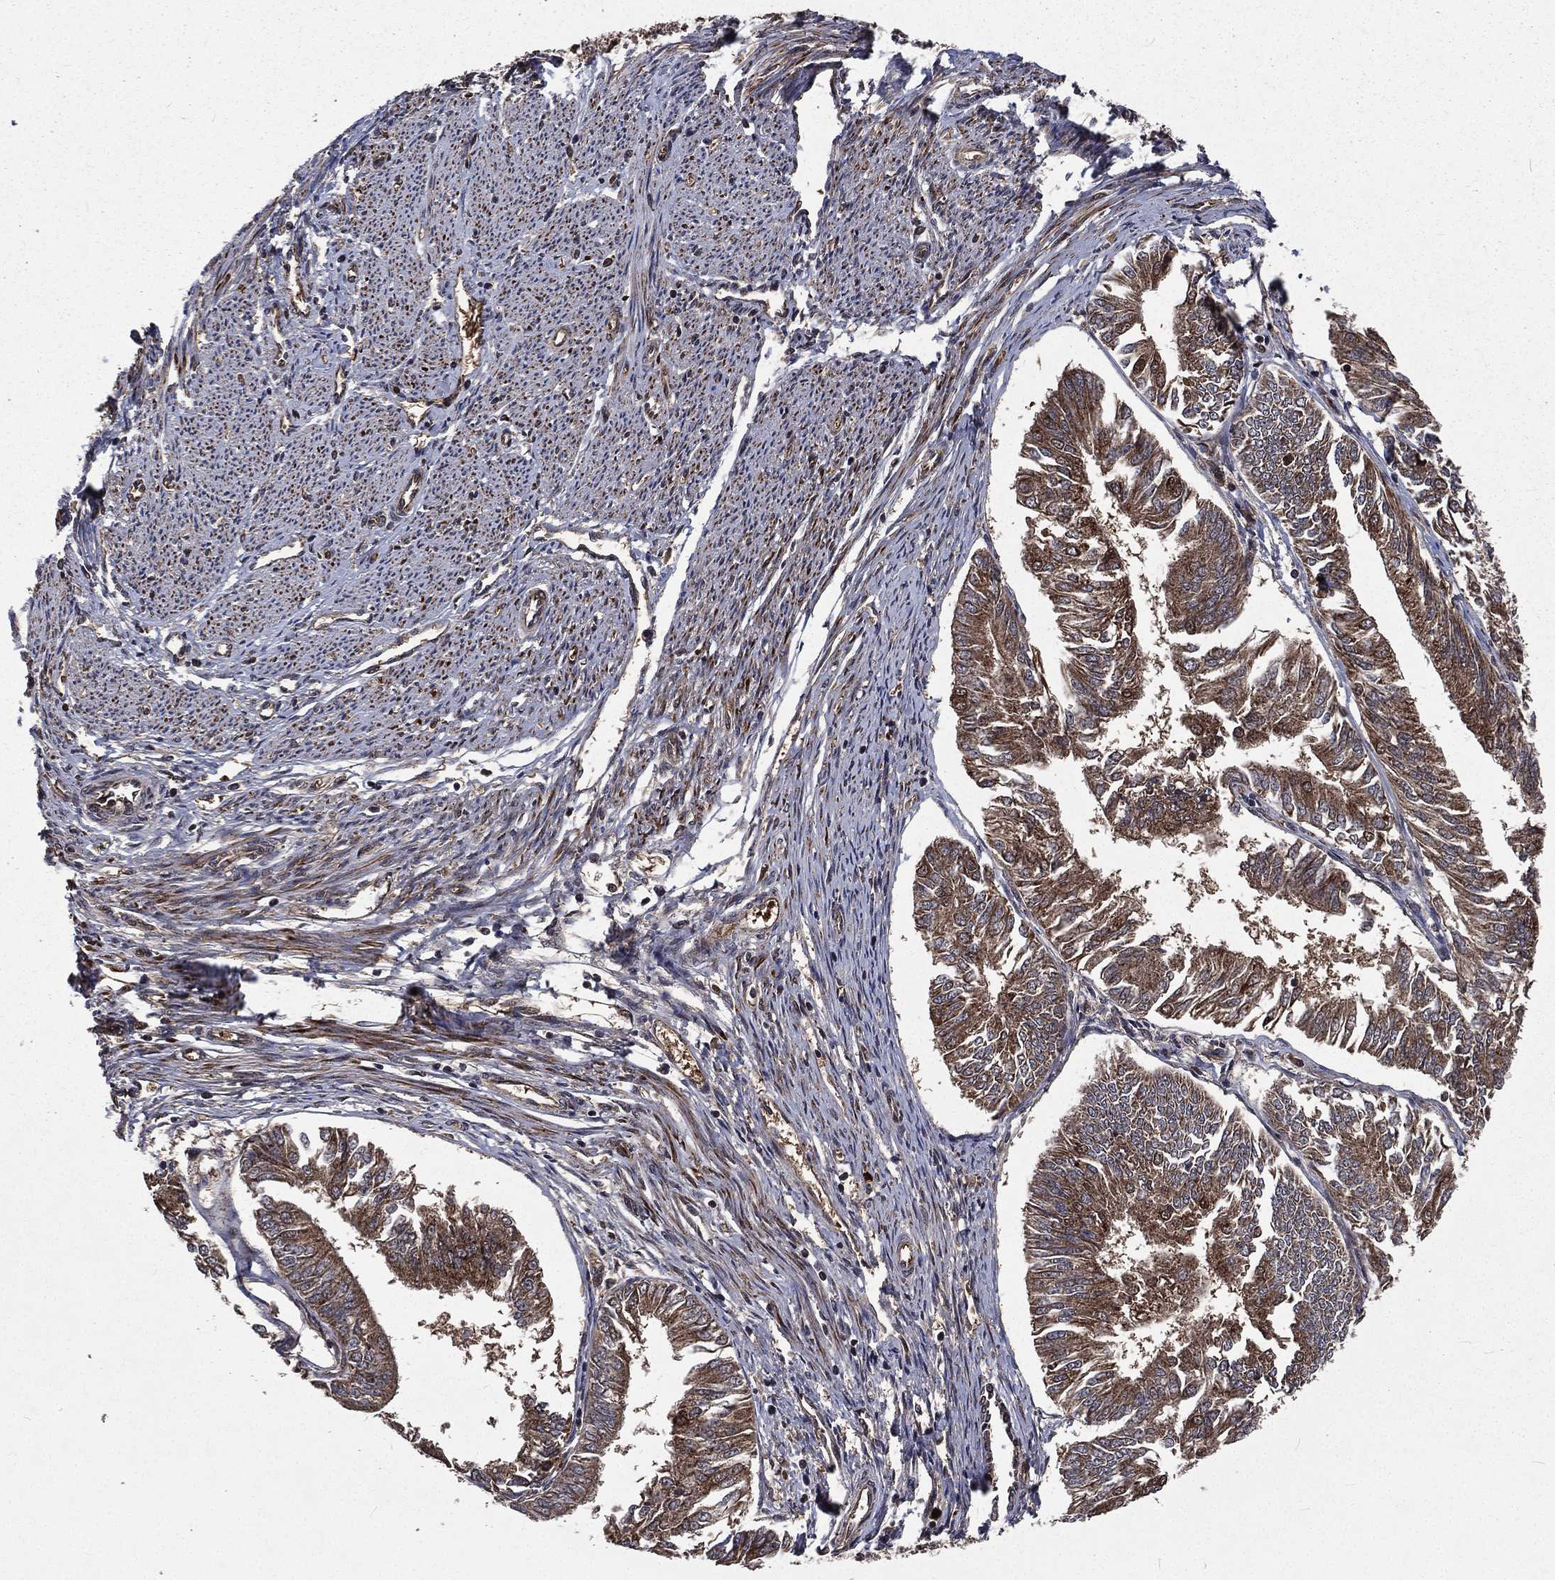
{"staining": {"intensity": "moderate", "quantity": ">75%", "location": "cytoplasmic/membranous"}, "tissue": "endometrial cancer", "cell_type": "Tumor cells", "image_type": "cancer", "snomed": [{"axis": "morphology", "description": "Adenocarcinoma, NOS"}, {"axis": "topography", "description": "Endometrium"}], "caption": "Protein analysis of endometrial cancer tissue reveals moderate cytoplasmic/membranous positivity in about >75% of tumor cells. (DAB (3,3'-diaminobenzidine) IHC with brightfield microscopy, high magnification).", "gene": "LENG8", "patient": {"sex": "female", "age": 58}}